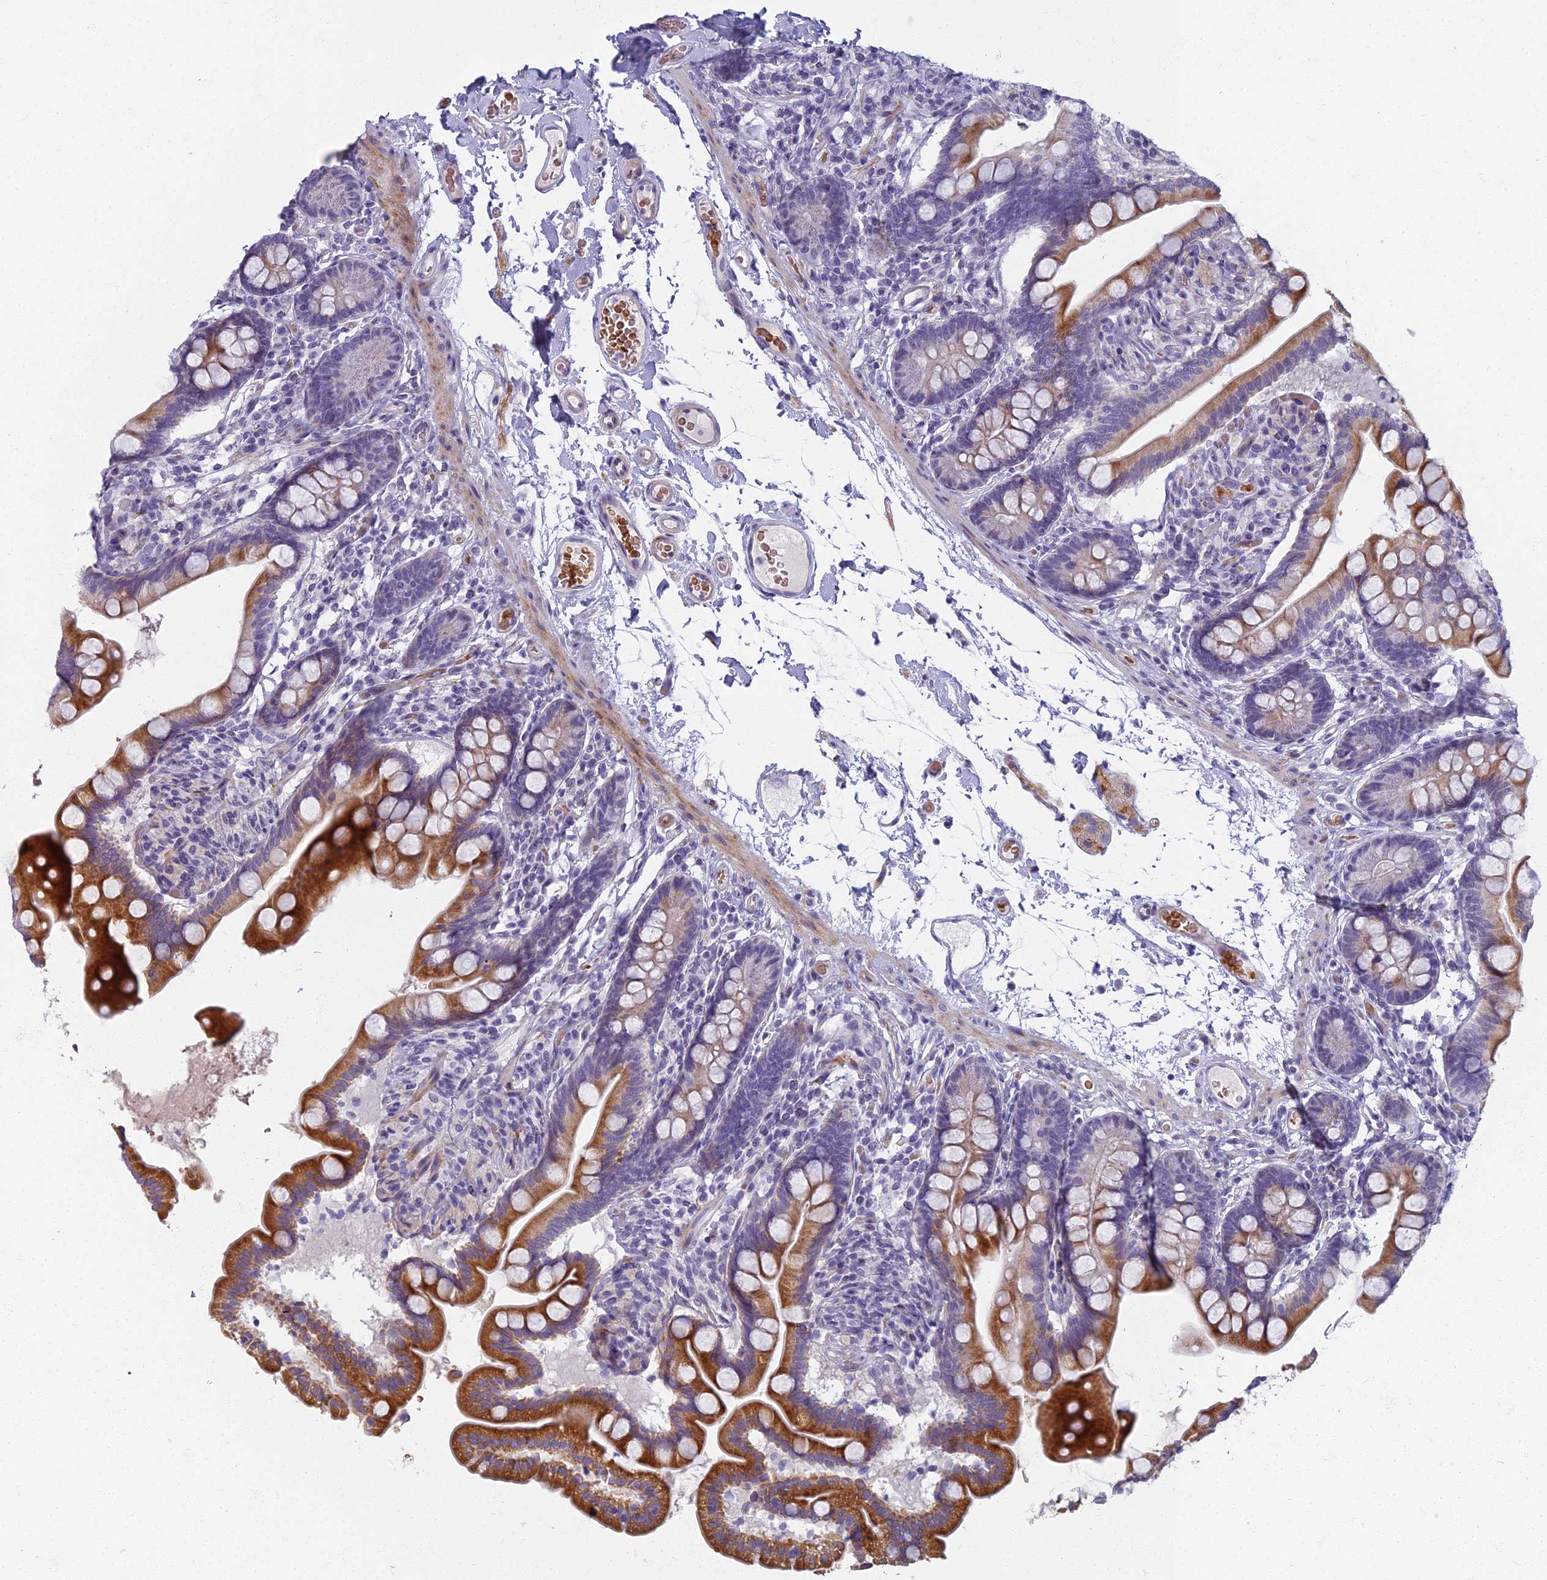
{"staining": {"intensity": "strong", "quantity": "25%-75%", "location": "cytoplasmic/membranous"}, "tissue": "small intestine", "cell_type": "Glandular cells", "image_type": "normal", "snomed": [{"axis": "morphology", "description": "Normal tissue, NOS"}, {"axis": "topography", "description": "Small intestine"}], "caption": "Human small intestine stained for a protein (brown) reveals strong cytoplasmic/membranous positive staining in approximately 25%-75% of glandular cells.", "gene": "ARL15", "patient": {"sex": "female", "age": 64}}